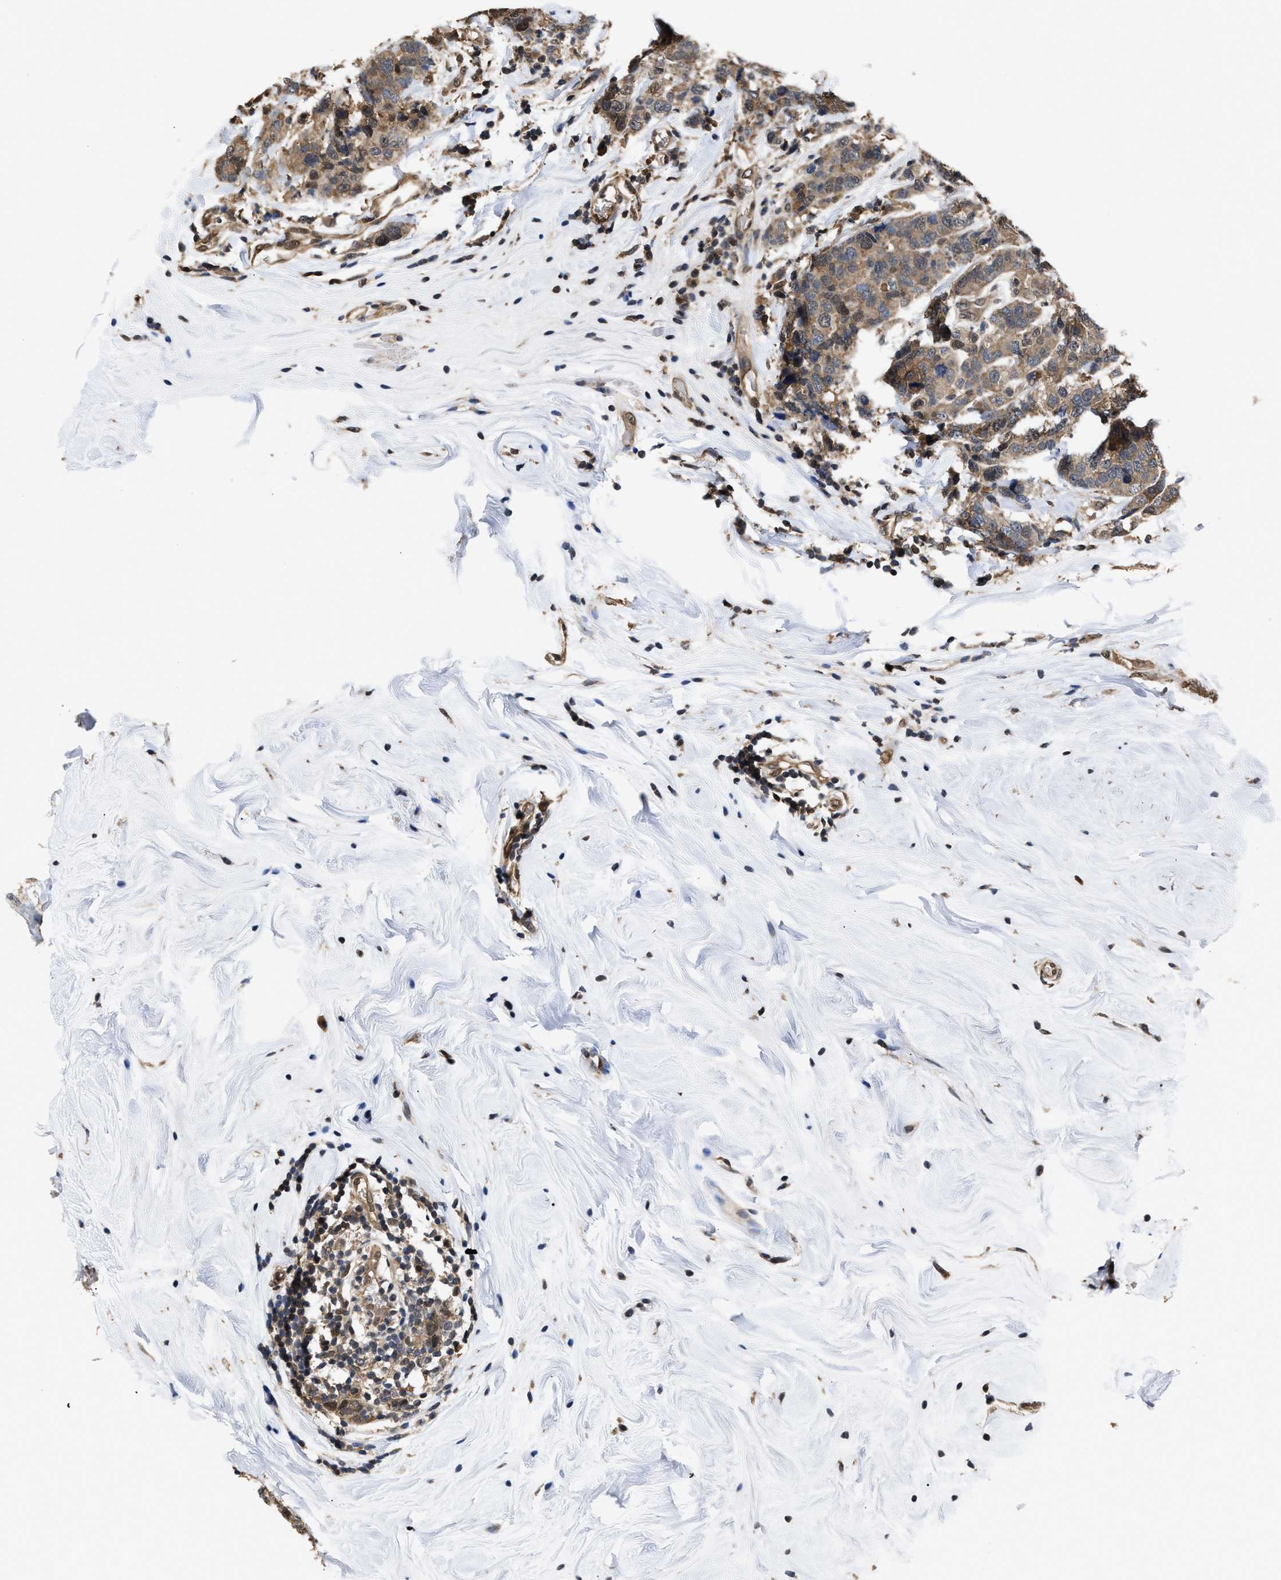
{"staining": {"intensity": "weak", "quantity": ">75%", "location": "cytoplasmic/membranous"}, "tissue": "breast cancer", "cell_type": "Tumor cells", "image_type": "cancer", "snomed": [{"axis": "morphology", "description": "Lobular carcinoma"}, {"axis": "topography", "description": "Breast"}], "caption": "IHC image of breast cancer (lobular carcinoma) stained for a protein (brown), which exhibits low levels of weak cytoplasmic/membranous staining in about >75% of tumor cells.", "gene": "SCAI", "patient": {"sex": "female", "age": 59}}